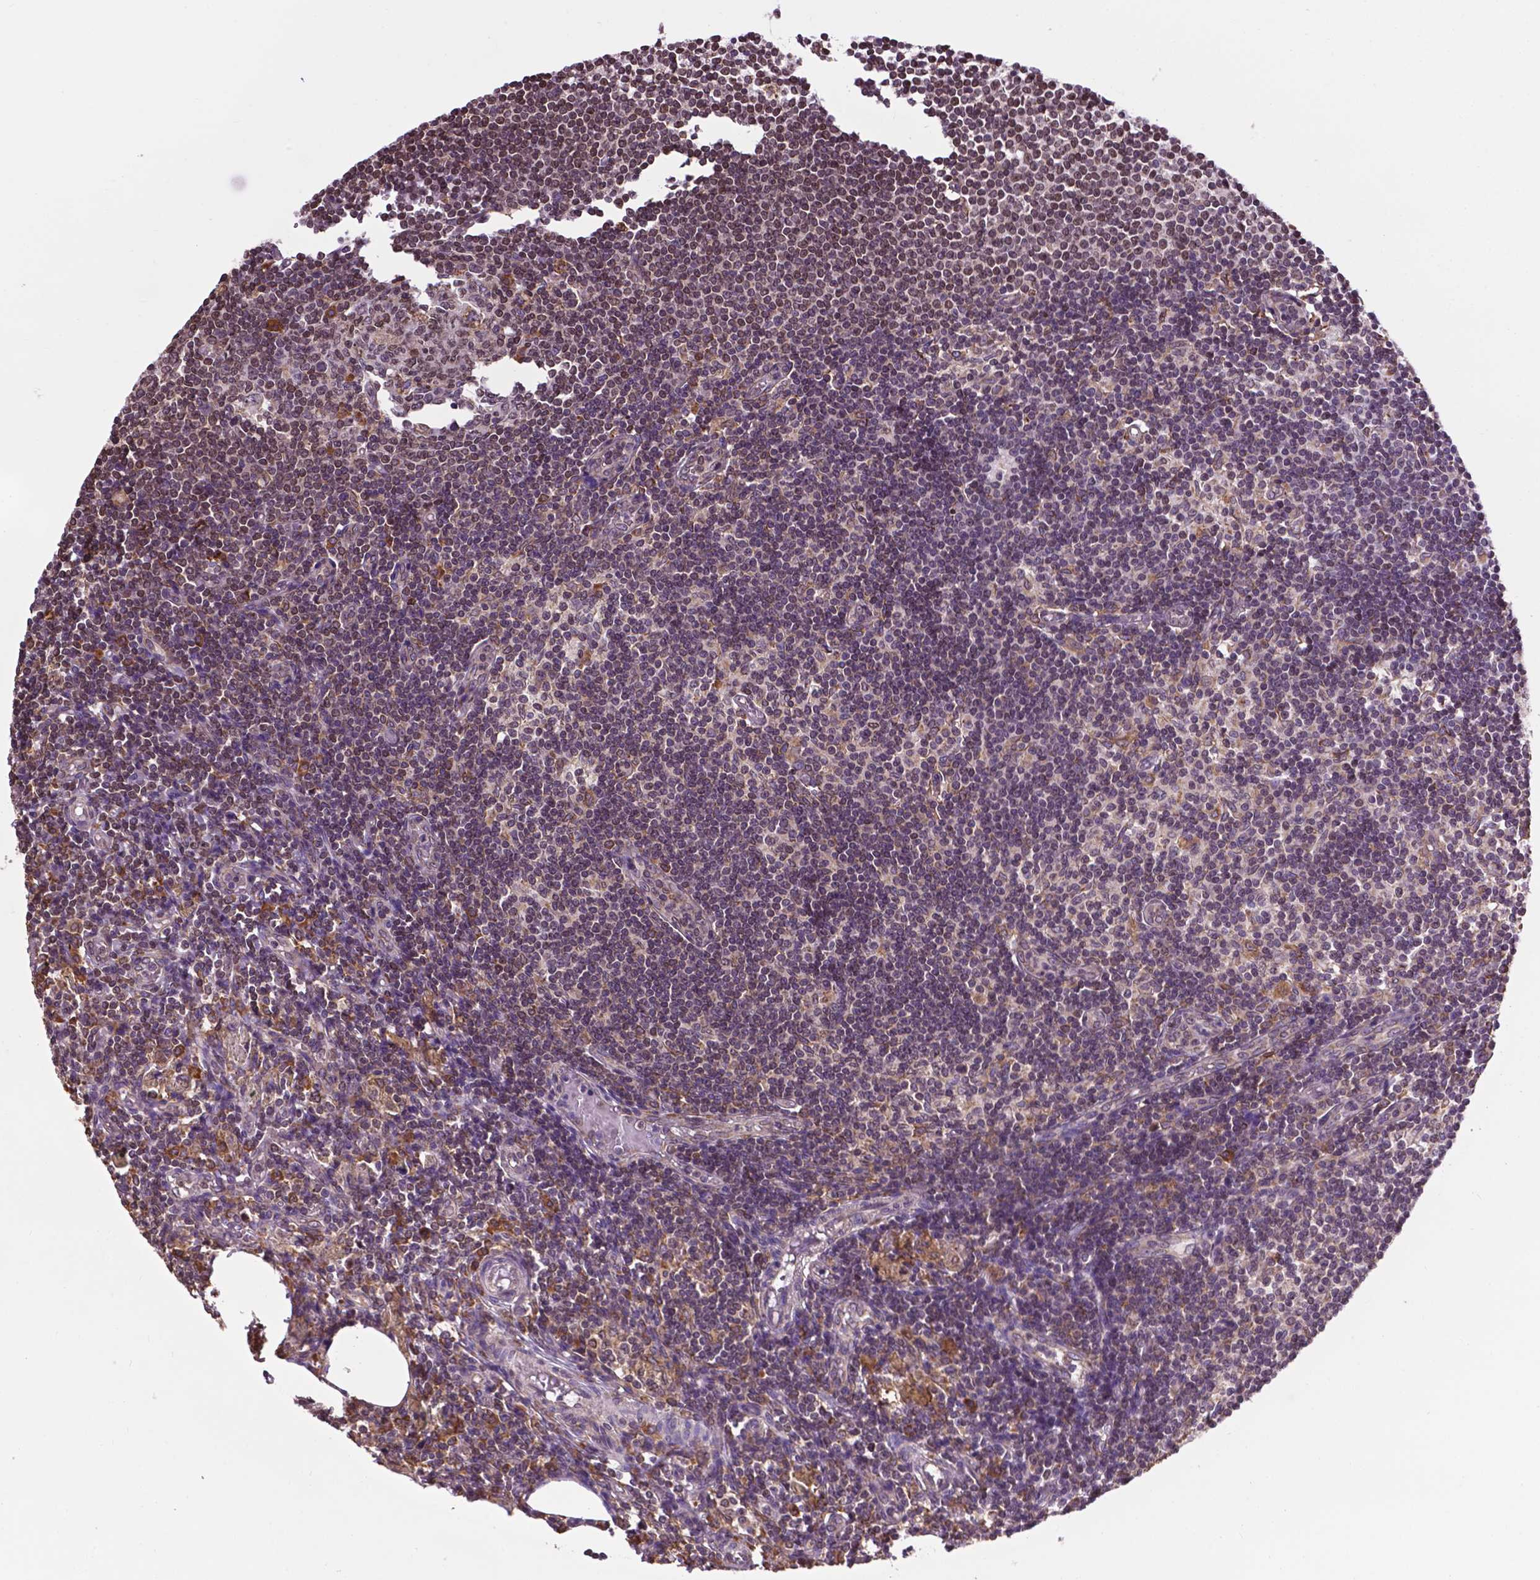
{"staining": {"intensity": "weak", "quantity": "<25%", "location": "cytoplasmic/membranous"}, "tissue": "lymph node", "cell_type": "Germinal center cells", "image_type": "normal", "snomed": [{"axis": "morphology", "description": "Normal tissue, NOS"}, {"axis": "topography", "description": "Lymph node"}], "caption": "The image demonstrates no staining of germinal center cells in benign lymph node. Nuclei are stained in blue.", "gene": "GANAB", "patient": {"sex": "female", "age": 69}}